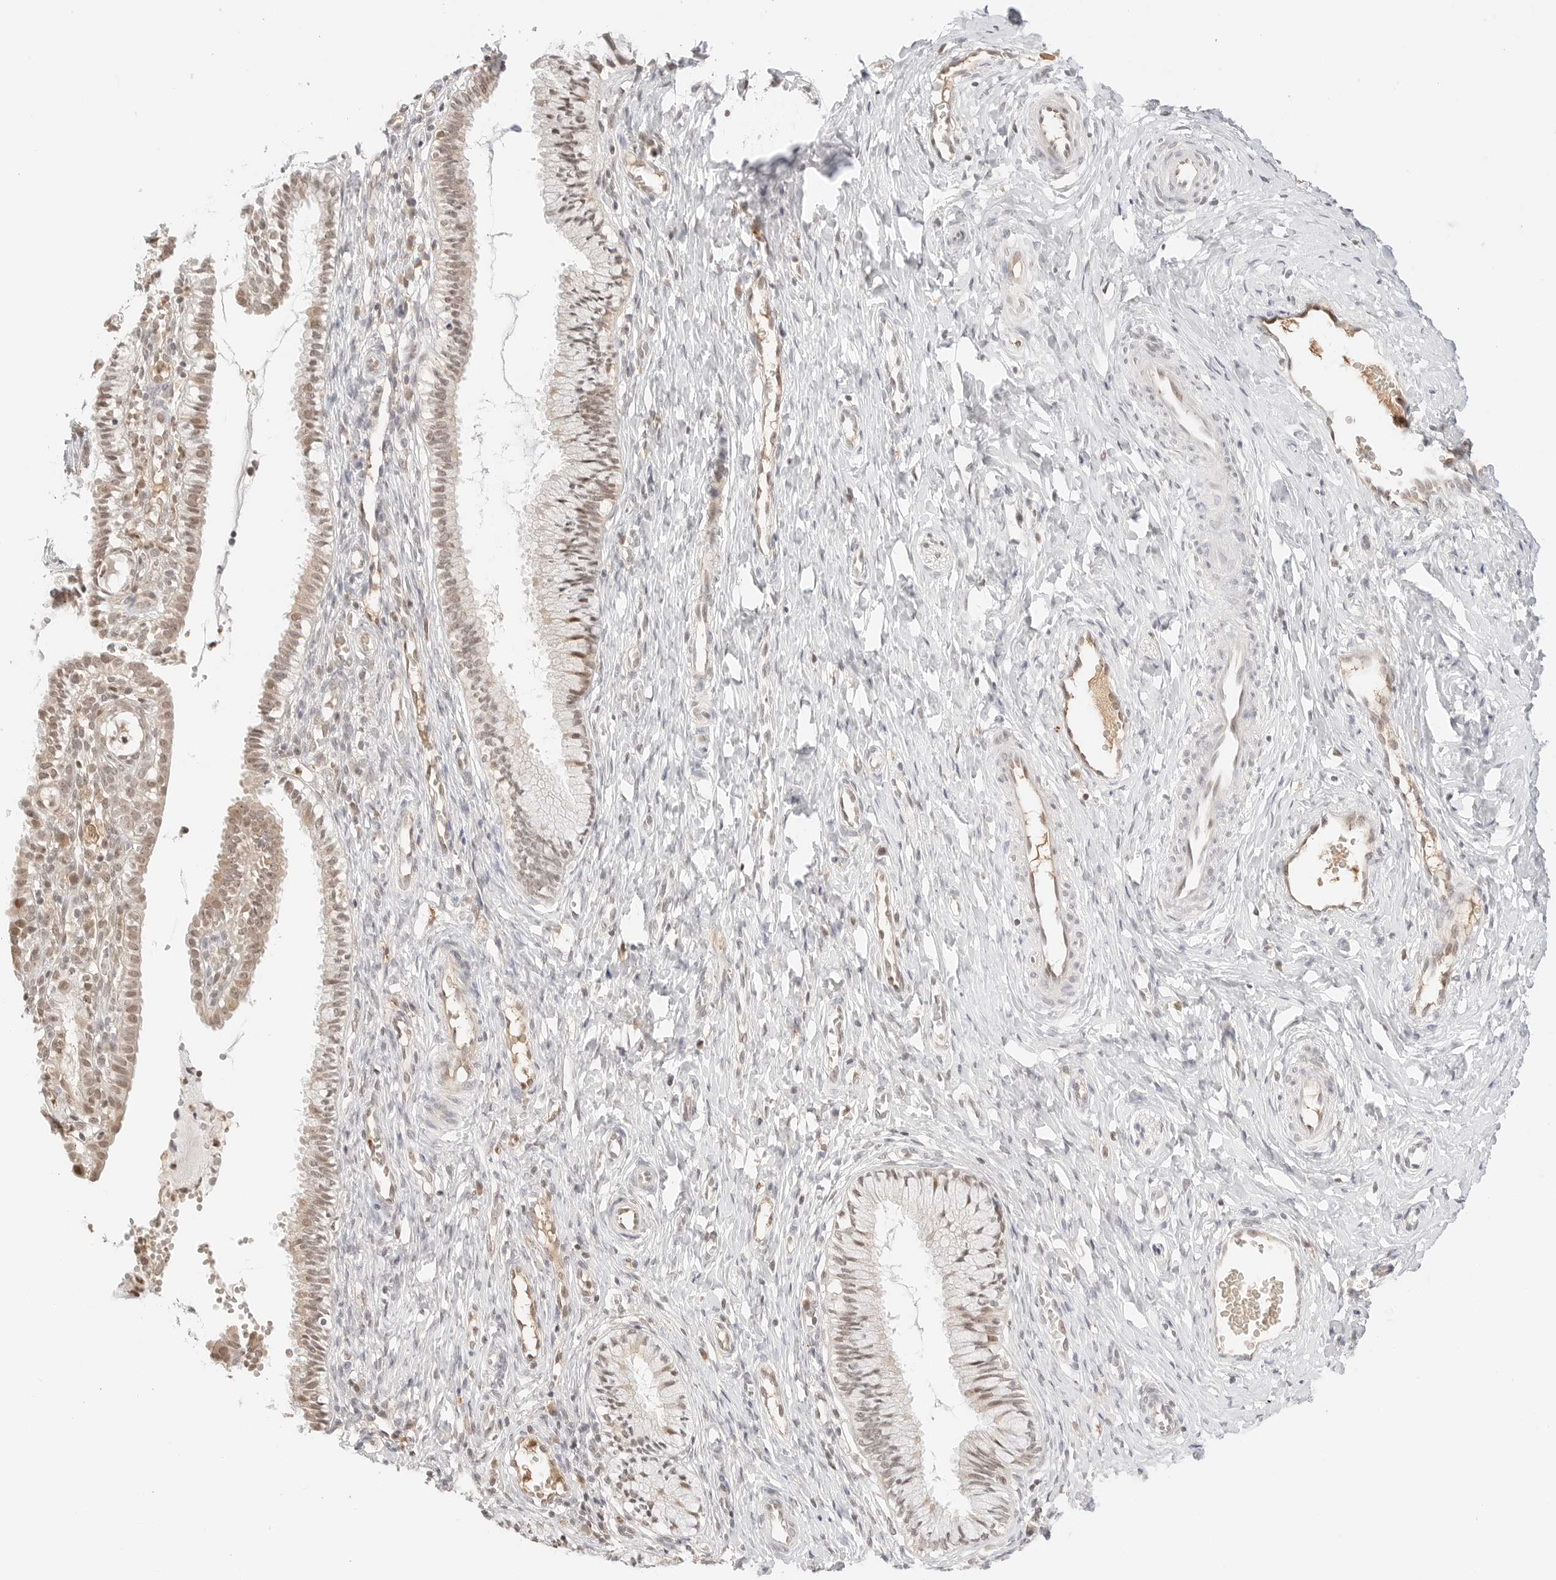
{"staining": {"intensity": "moderate", "quantity": "25%-75%", "location": "nuclear"}, "tissue": "cervix", "cell_type": "Glandular cells", "image_type": "normal", "snomed": [{"axis": "morphology", "description": "Normal tissue, NOS"}, {"axis": "topography", "description": "Cervix"}], "caption": "A micrograph of human cervix stained for a protein exhibits moderate nuclear brown staining in glandular cells.", "gene": "RPS6KL1", "patient": {"sex": "female", "age": 27}}